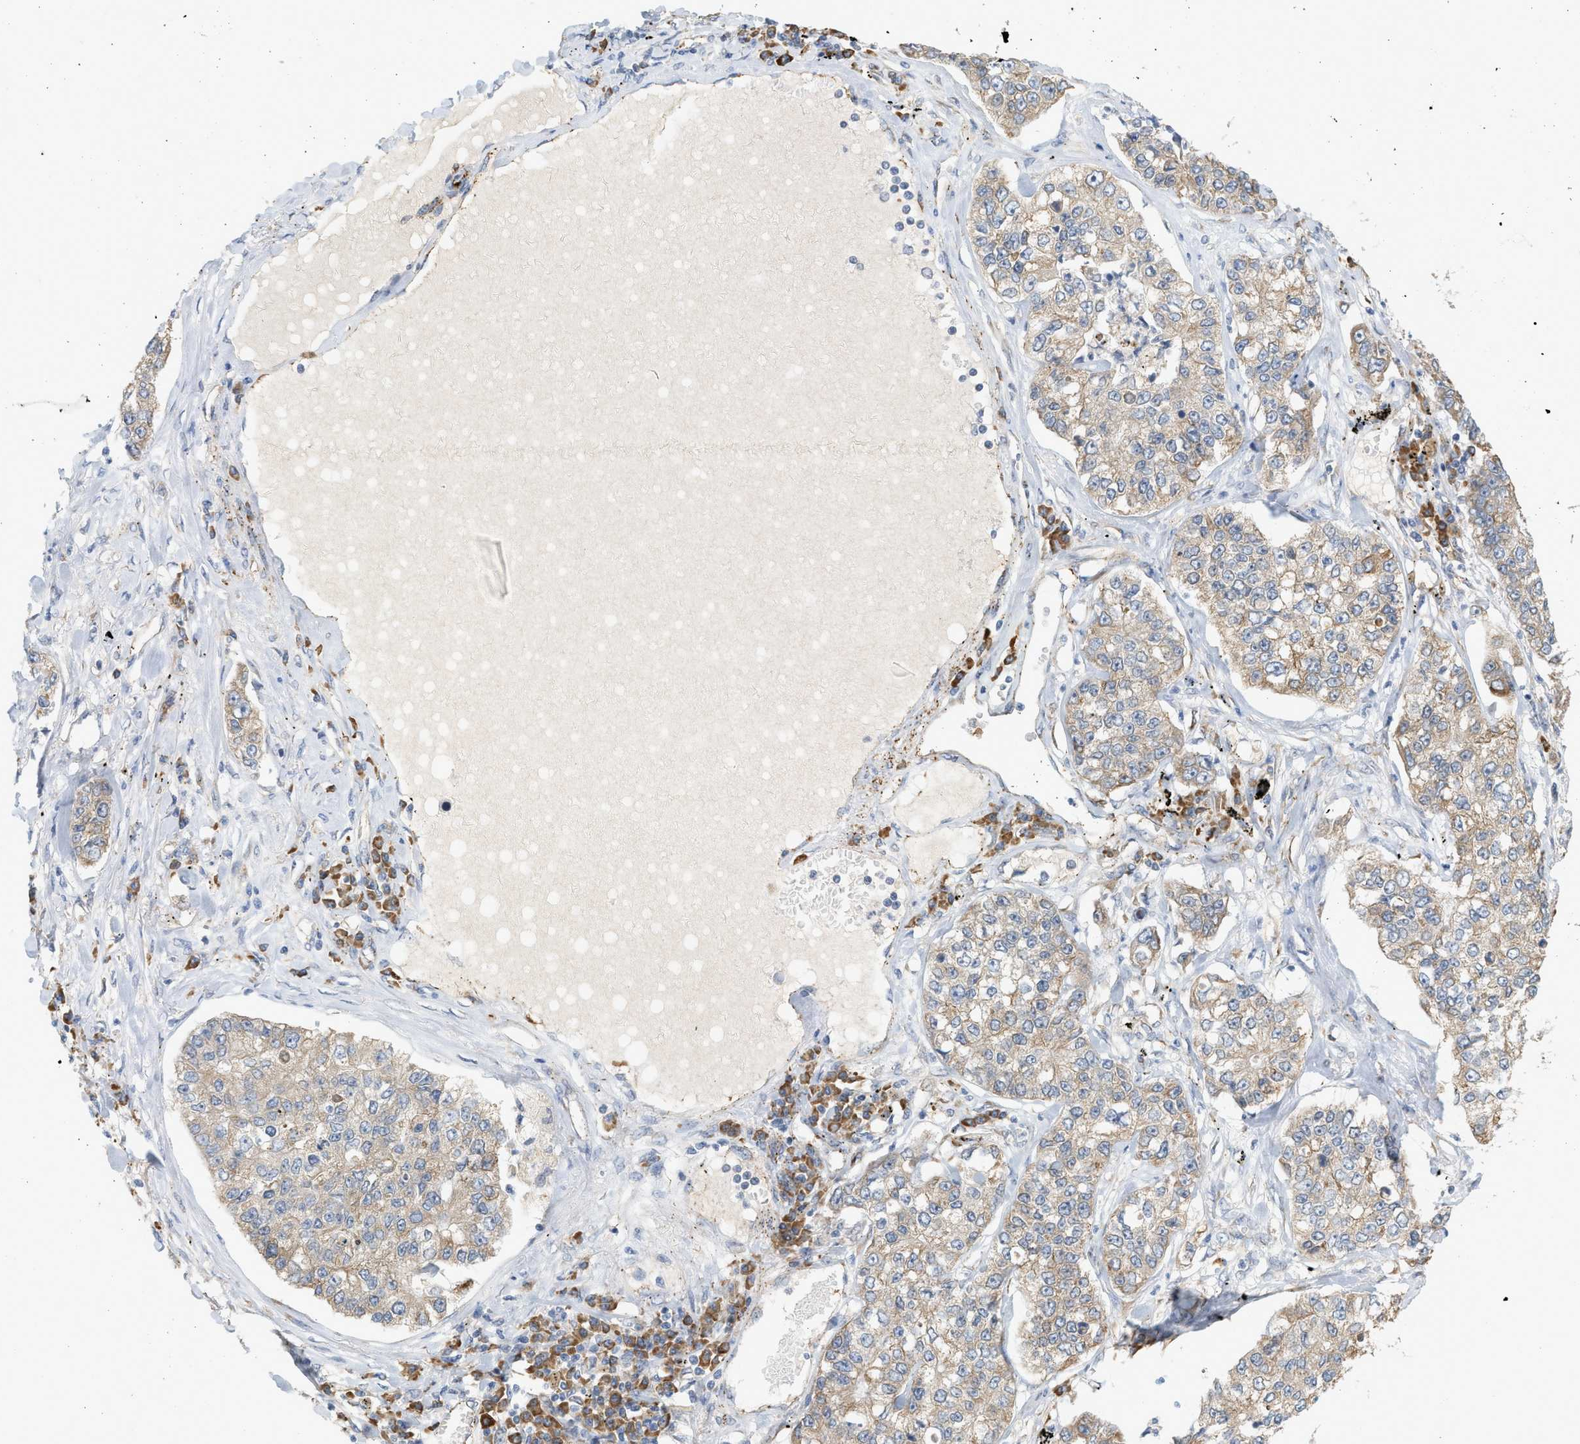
{"staining": {"intensity": "weak", "quantity": ">75%", "location": "cytoplasmic/membranous"}, "tissue": "lung cancer", "cell_type": "Tumor cells", "image_type": "cancer", "snomed": [{"axis": "morphology", "description": "Adenocarcinoma, NOS"}, {"axis": "topography", "description": "Lung"}], "caption": "DAB (3,3'-diaminobenzidine) immunohistochemical staining of human lung cancer demonstrates weak cytoplasmic/membranous protein expression in about >75% of tumor cells.", "gene": "SVOP", "patient": {"sex": "male", "age": 49}}